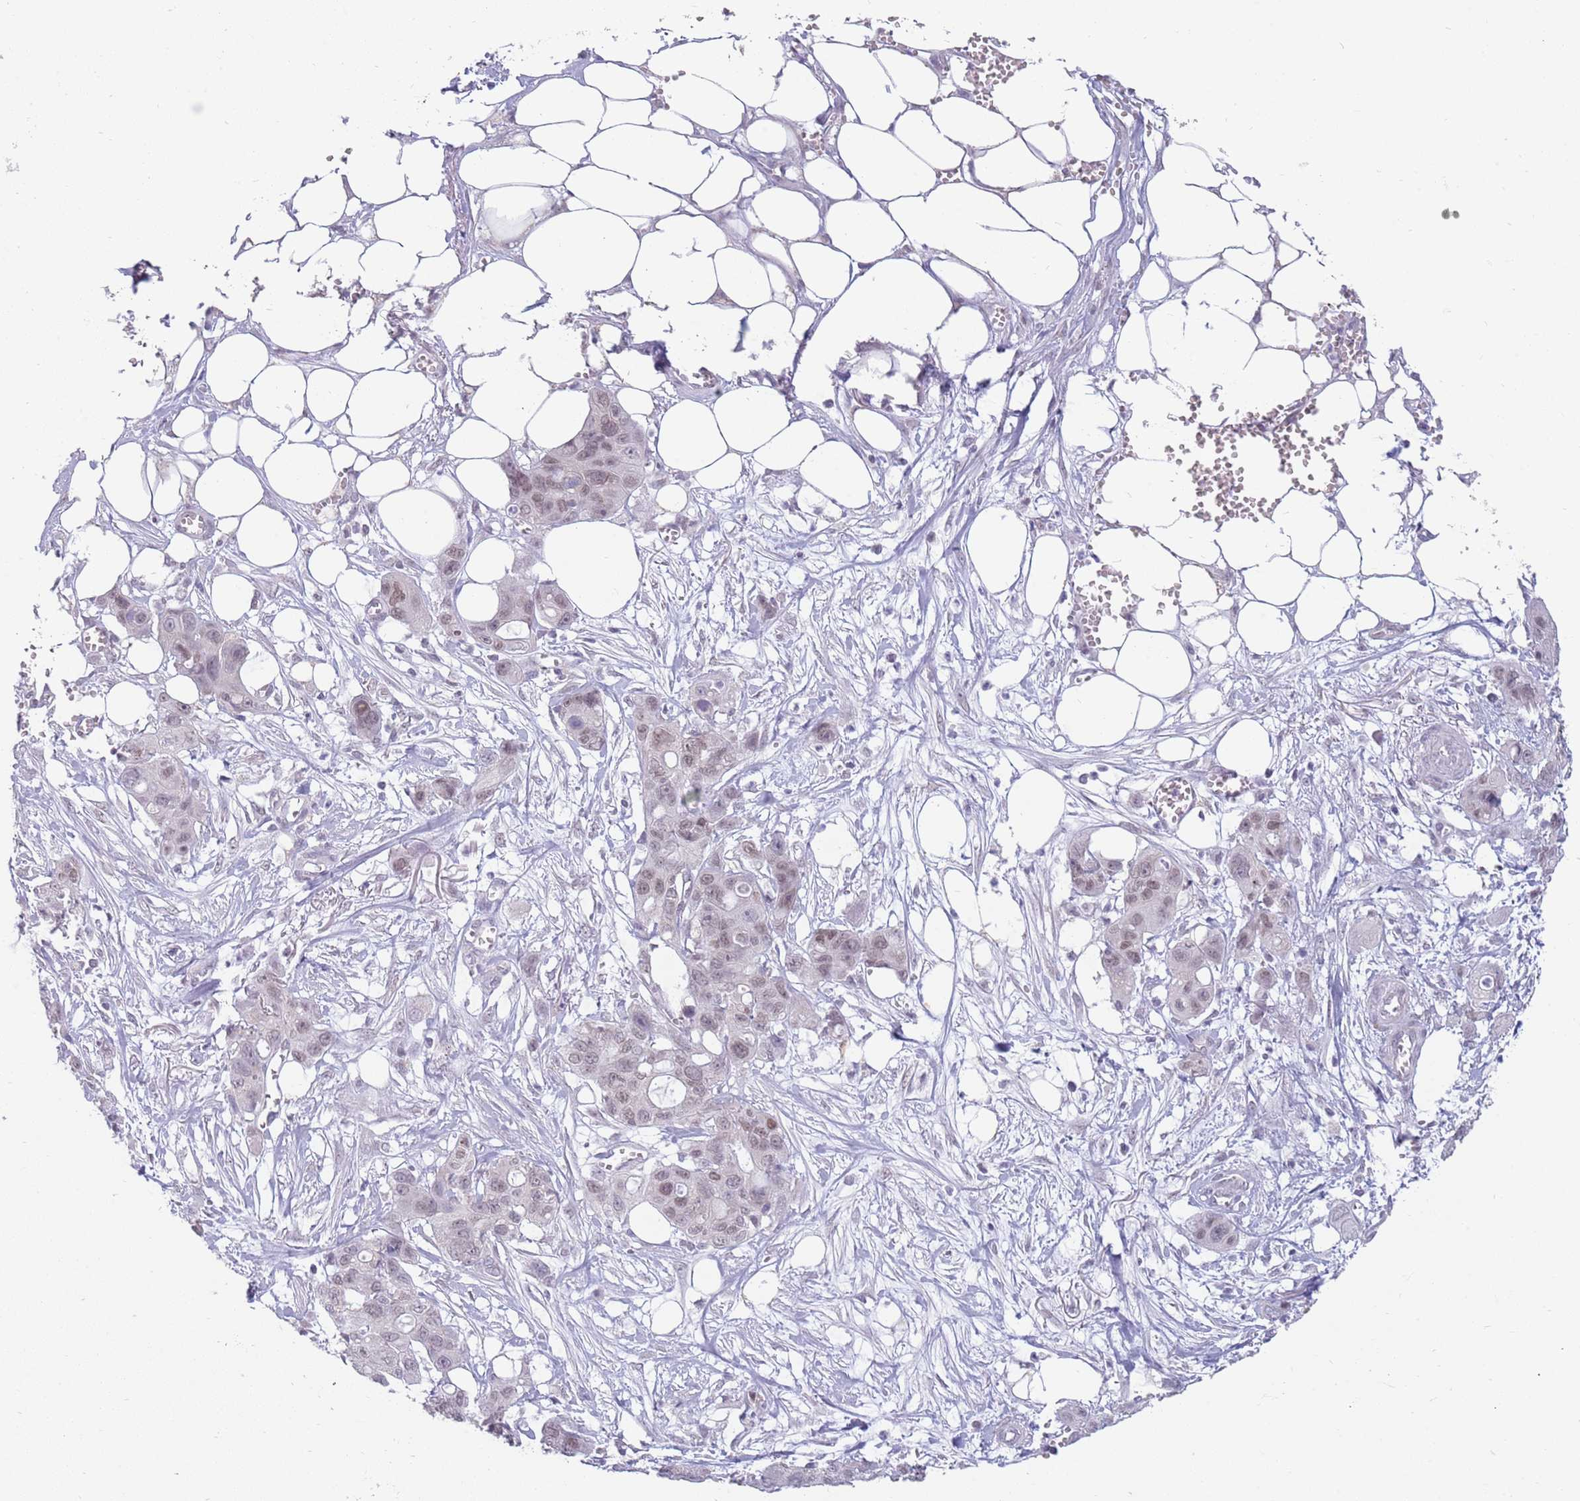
{"staining": {"intensity": "weak", "quantity": "25%-75%", "location": "nuclear"}, "tissue": "ovarian cancer", "cell_type": "Tumor cells", "image_type": "cancer", "snomed": [{"axis": "morphology", "description": "Cystadenocarcinoma, mucinous, NOS"}, {"axis": "topography", "description": "Ovary"}], "caption": "Immunohistochemical staining of ovarian cancer demonstrates weak nuclear protein staining in about 25%-75% of tumor cells. (DAB = brown stain, brightfield microscopy at high magnification).", "gene": "ZNF574", "patient": {"sex": "female", "age": 70}}